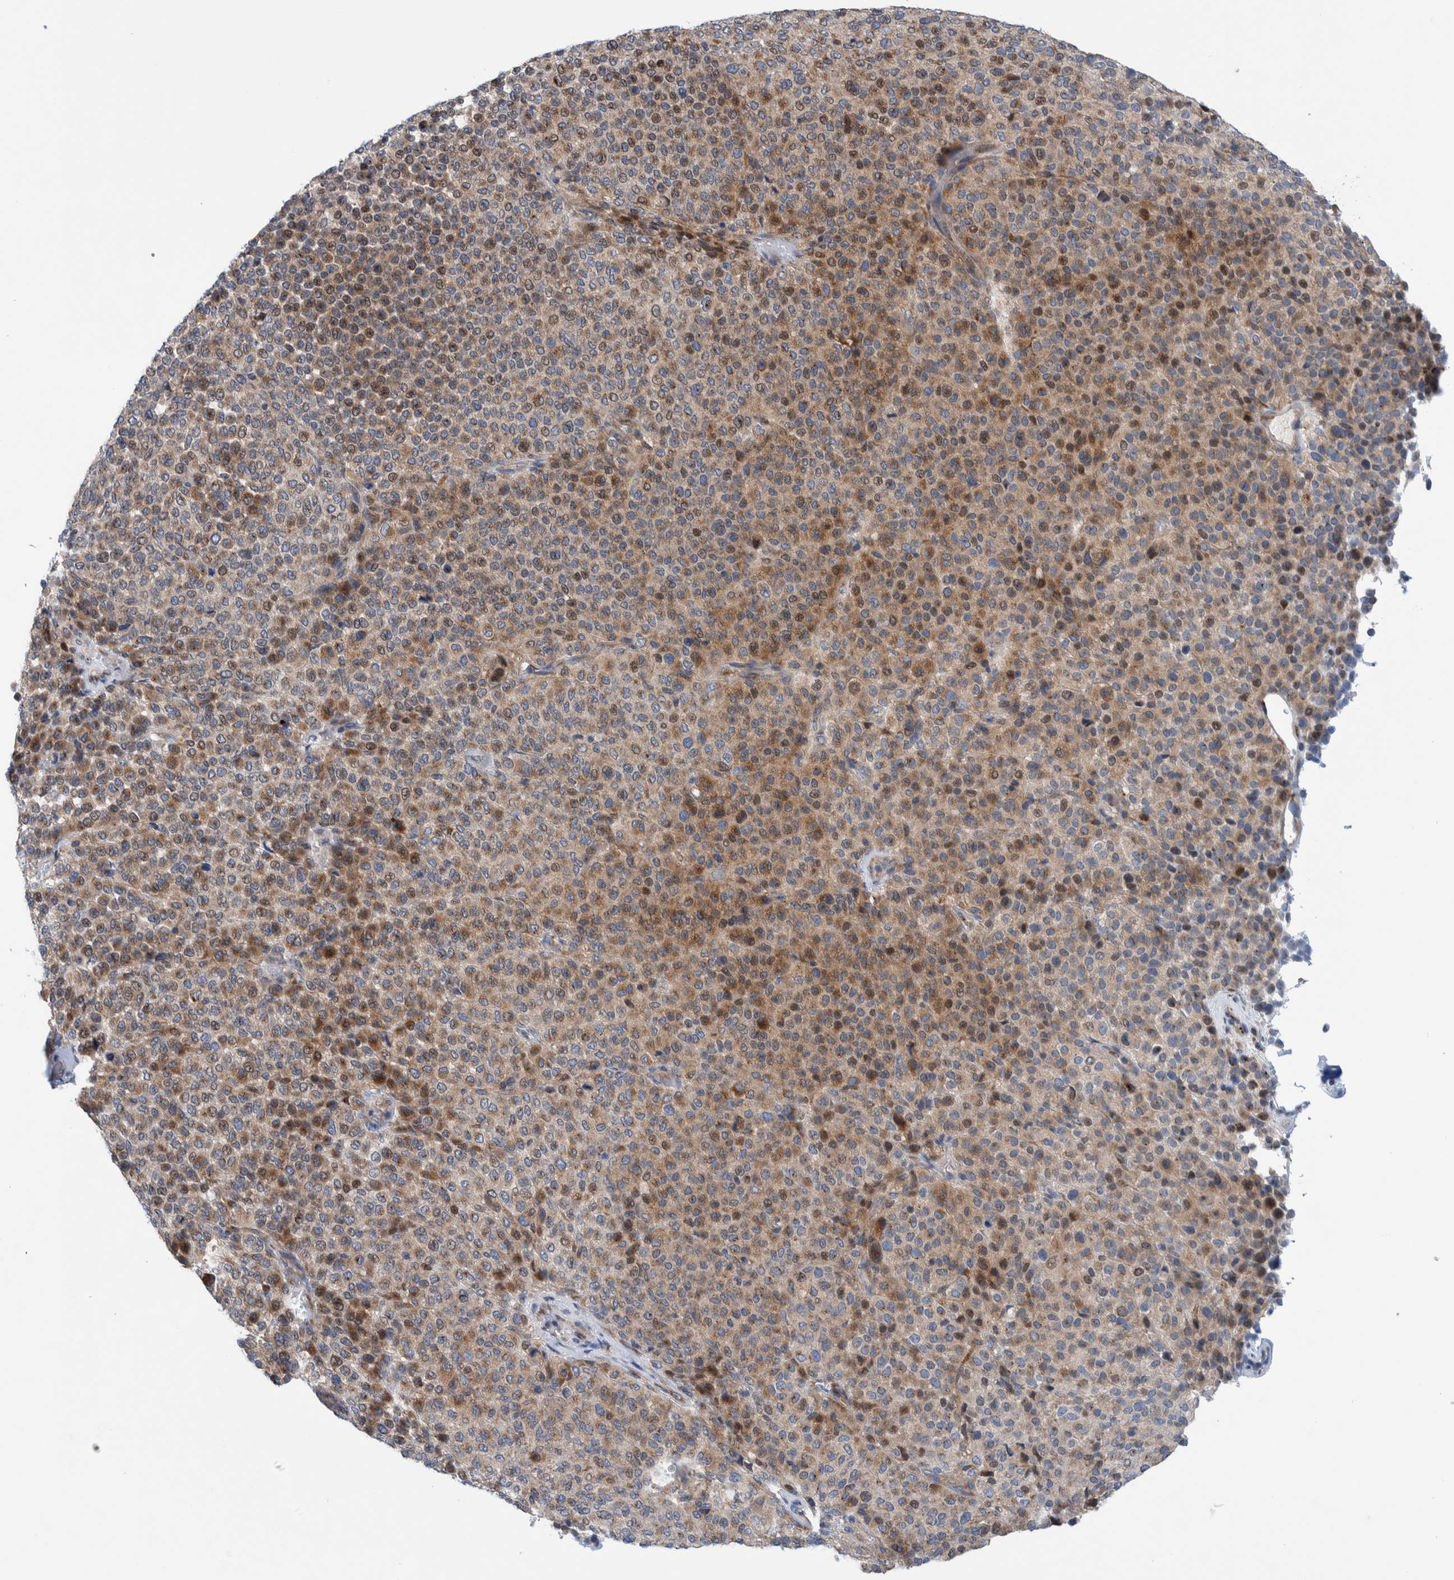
{"staining": {"intensity": "moderate", "quantity": ">75%", "location": "cytoplasmic/membranous"}, "tissue": "melanoma", "cell_type": "Tumor cells", "image_type": "cancer", "snomed": [{"axis": "morphology", "description": "Malignant melanoma, Metastatic site"}, {"axis": "topography", "description": "Pancreas"}], "caption": "Melanoma stained for a protein (brown) demonstrates moderate cytoplasmic/membranous positive expression in approximately >75% of tumor cells.", "gene": "TRIM58", "patient": {"sex": "female", "age": 30}}